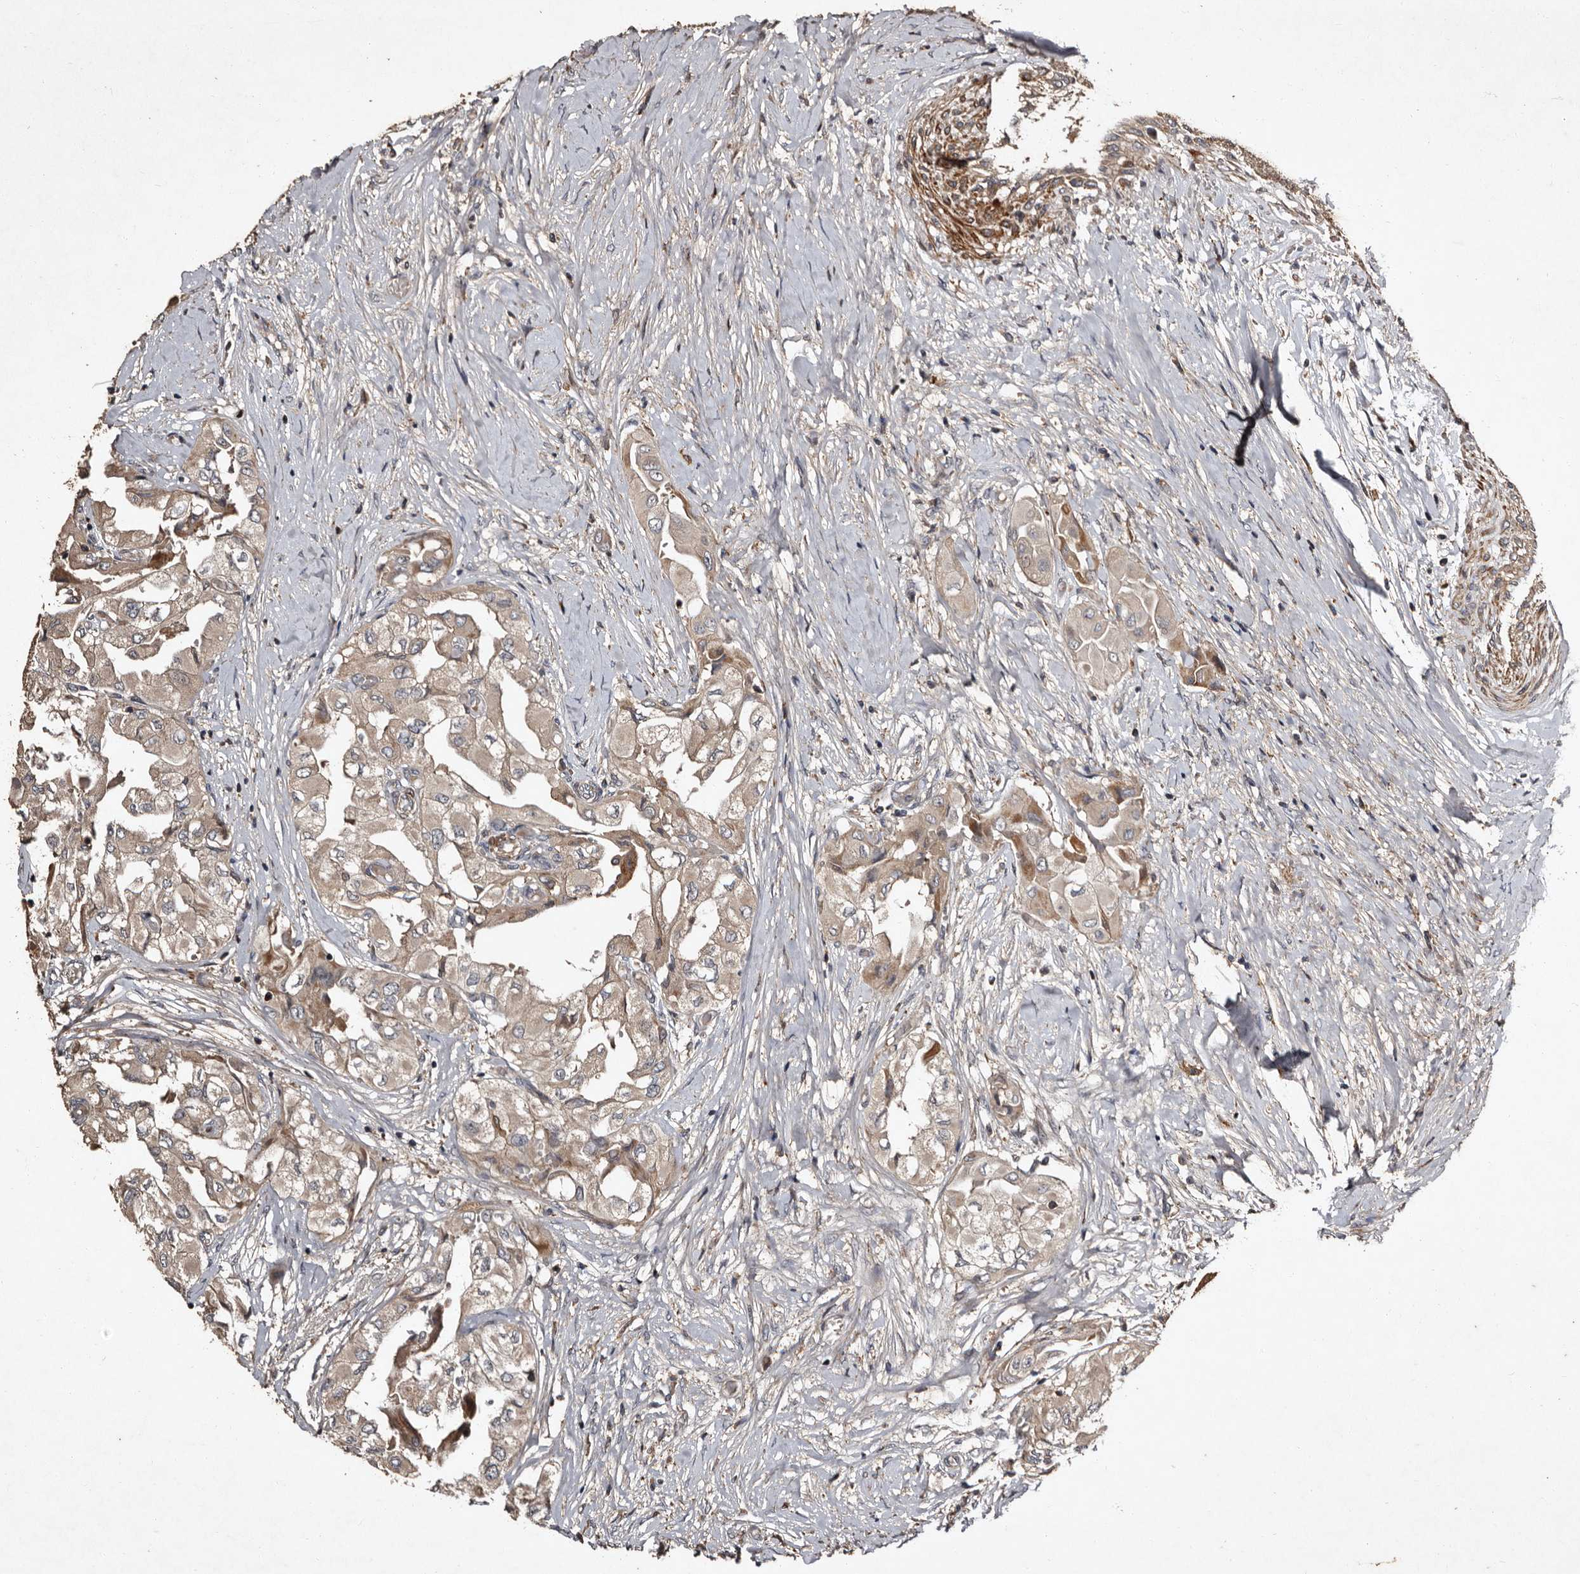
{"staining": {"intensity": "weak", "quantity": ">75%", "location": "cytoplasmic/membranous"}, "tissue": "thyroid cancer", "cell_type": "Tumor cells", "image_type": "cancer", "snomed": [{"axis": "morphology", "description": "Papillary adenocarcinoma, NOS"}, {"axis": "topography", "description": "Thyroid gland"}], "caption": "Immunohistochemistry staining of thyroid cancer (papillary adenocarcinoma), which demonstrates low levels of weak cytoplasmic/membranous expression in about >75% of tumor cells indicating weak cytoplasmic/membranous protein staining. The staining was performed using DAB (3,3'-diaminobenzidine) (brown) for protein detection and nuclei were counterstained in hematoxylin (blue).", "gene": "PRKD3", "patient": {"sex": "female", "age": 59}}